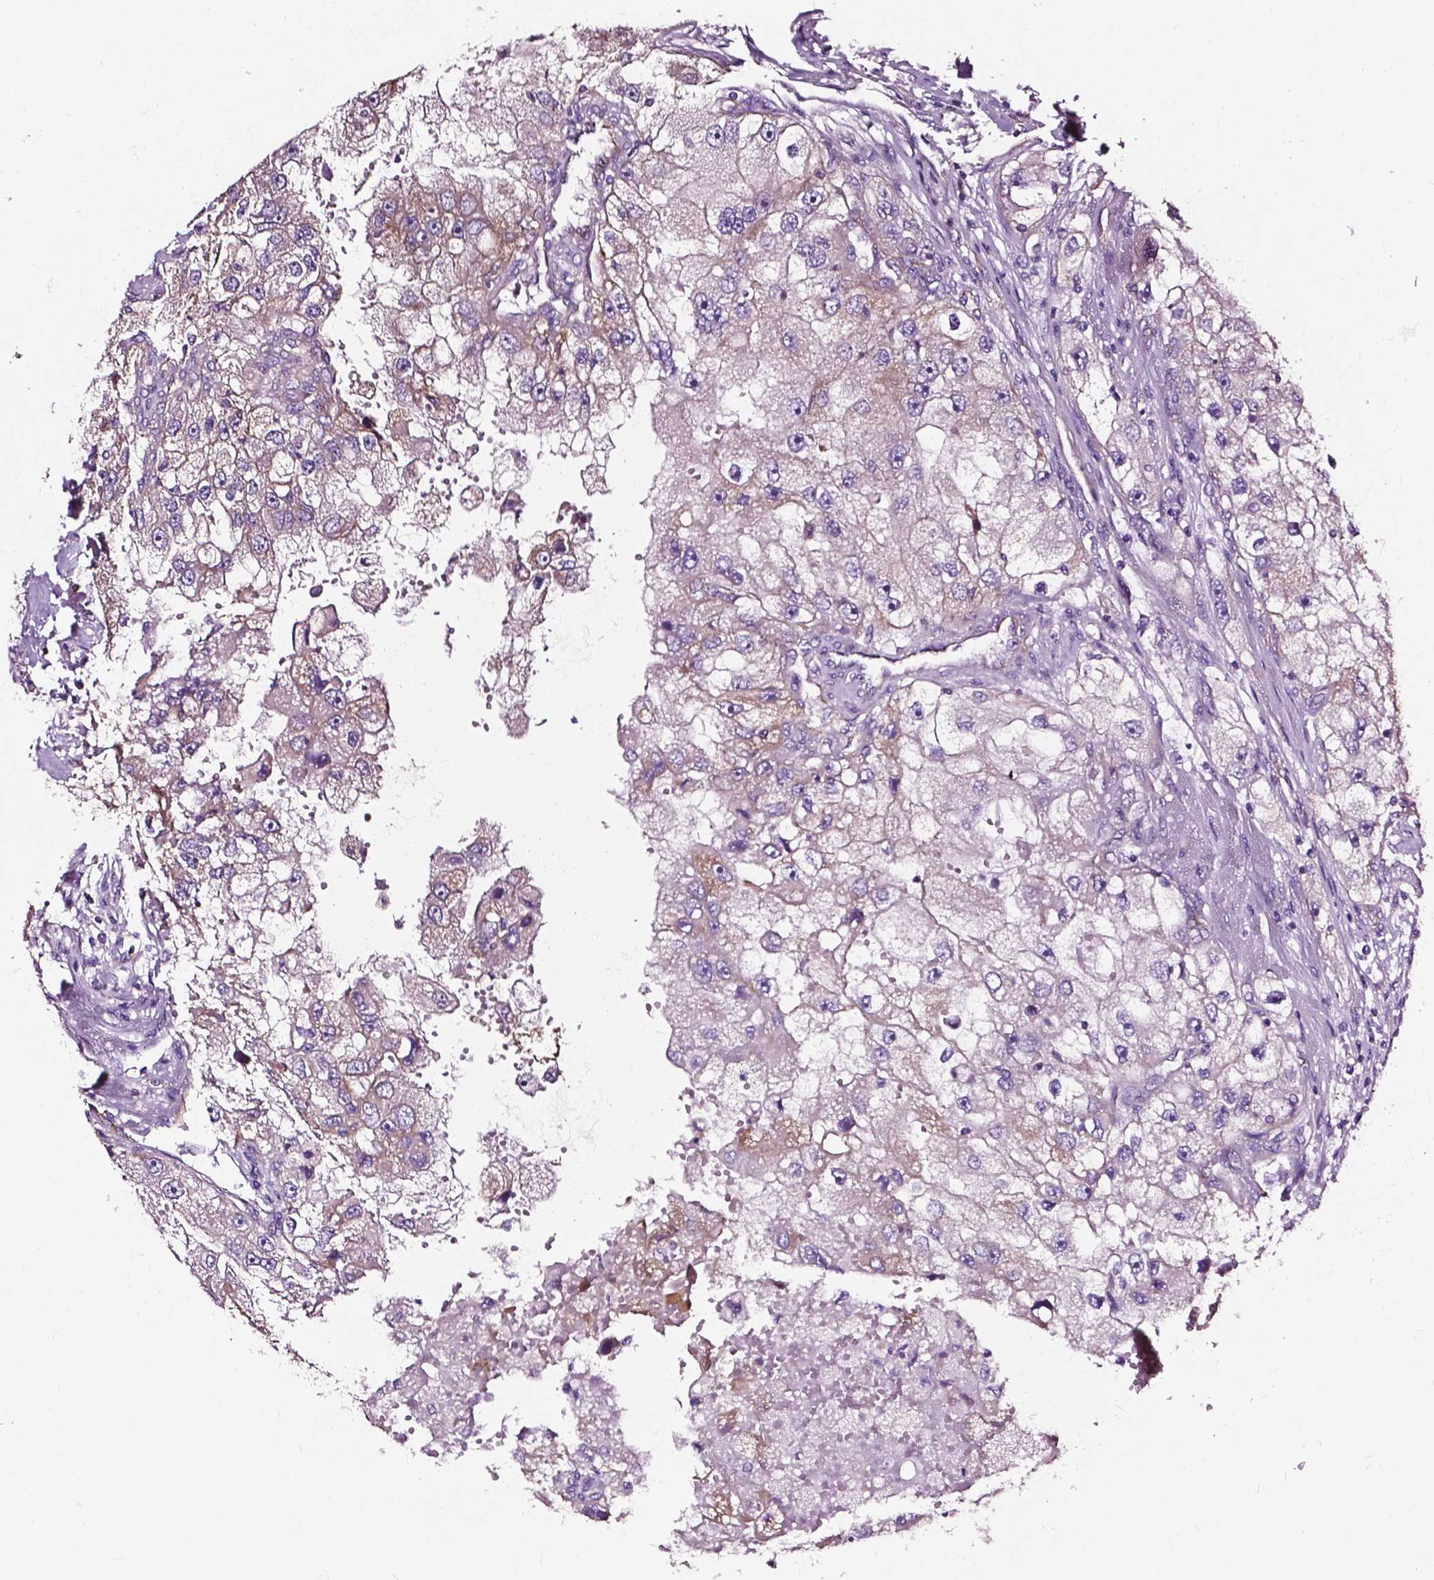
{"staining": {"intensity": "weak", "quantity": "<25%", "location": "cytoplasmic/membranous"}, "tissue": "renal cancer", "cell_type": "Tumor cells", "image_type": "cancer", "snomed": [{"axis": "morphology", "description": "Adenocarcinoma, NOS"}, {"axis": "topography", "description": "Kidney"}], "caption": "IHC of human renal cancer (adenocarcinoma) exhibits no positivity in tumor cells.", "gene": "ATG16L1", "patient": {"sex": "male", "age": 63}}